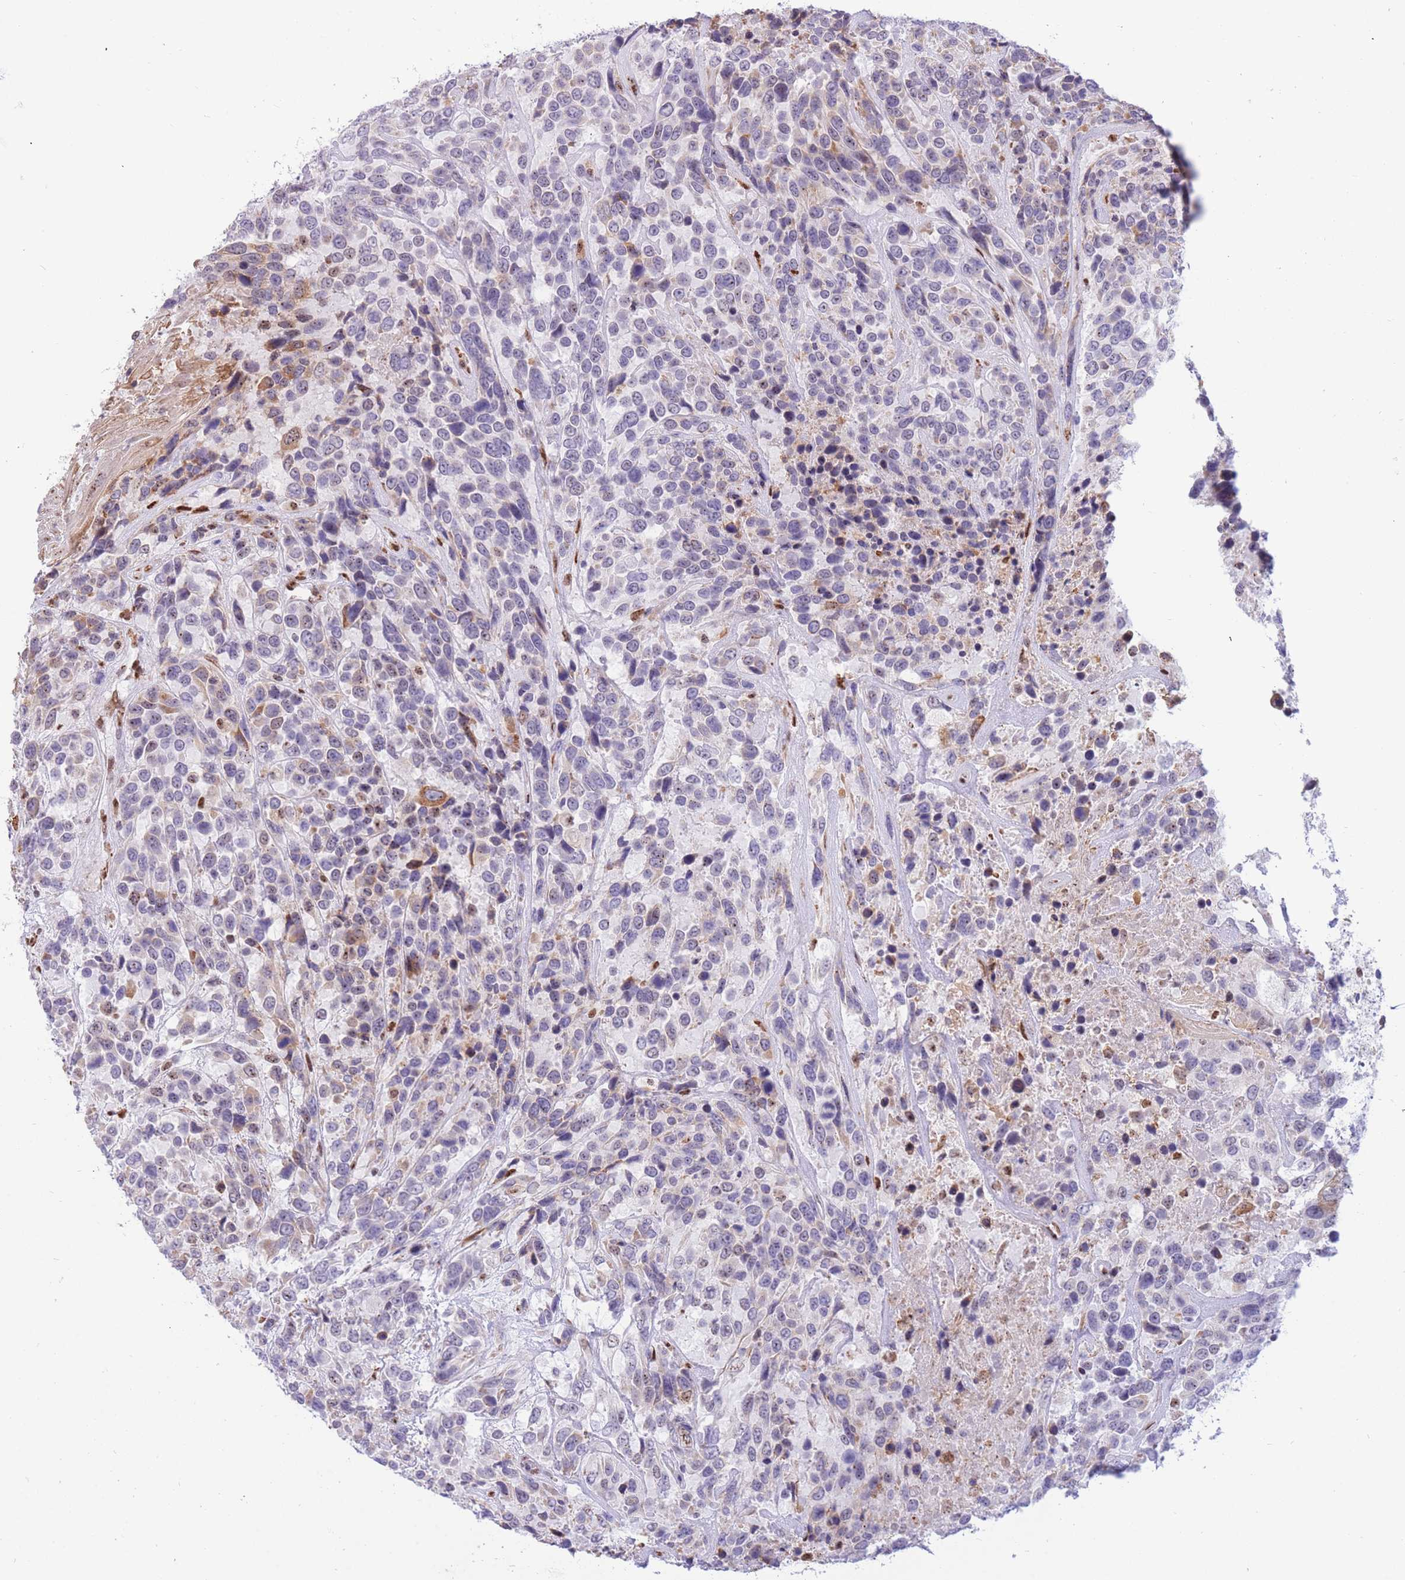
{"staining": {"intensity": "weak", "quantity": "<25%", "location": "cytoplasmic/membranous"}, "tissue": "urothelial cancer", "cell_type": "Tumor cells", "image_type": "cancer", "snomed": [{"axis": "morphology", "description": "Urothelial carcinoma, High grade"}, {"axis": "topography", "description": "Urinary bladder"}], "caption": "Immunohistochemical staining of human urothelial cancer reveals no significant expression in tumor cells.", "gene": "FAM153A", "patient": {"sex": "female", "age": 70}}